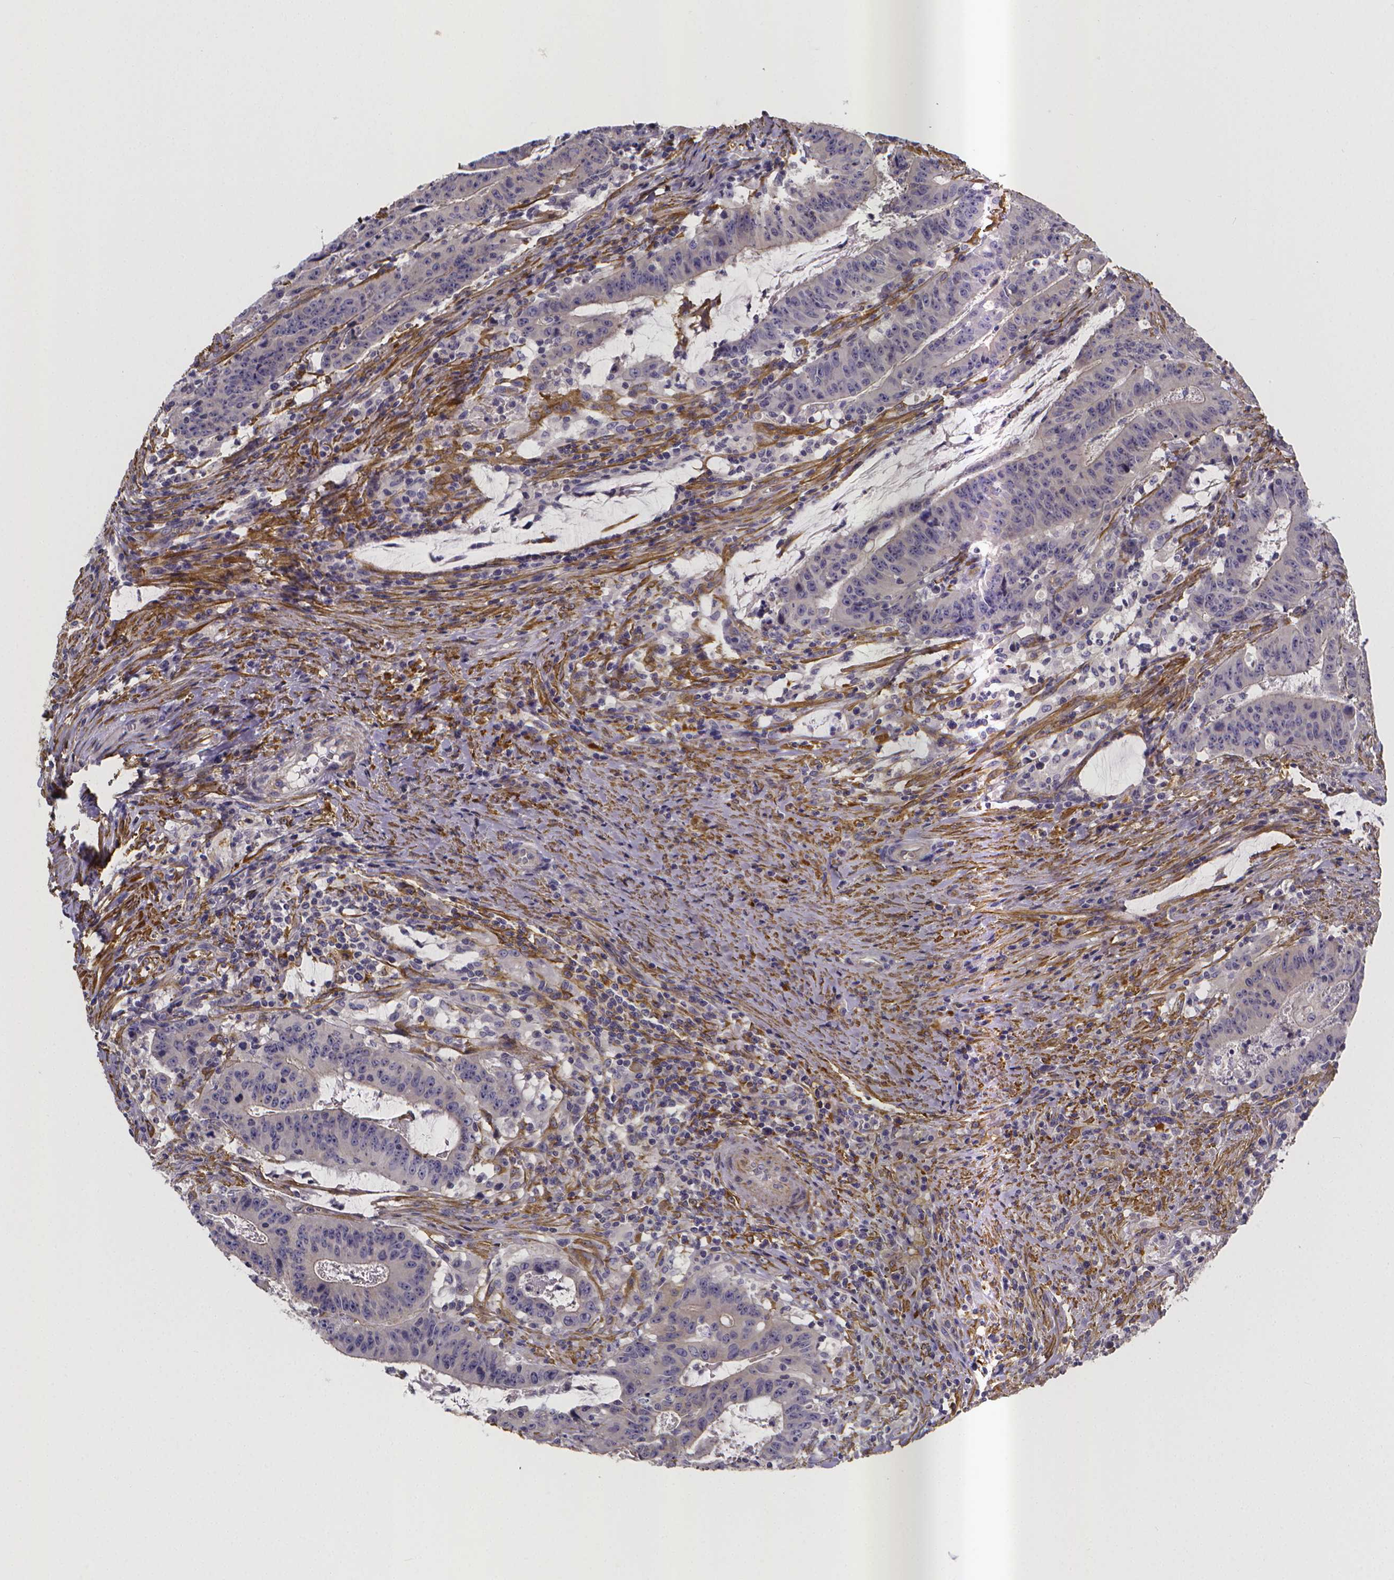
{"staining": {"intensity": "negative", "quantity": "none", "location": "none"}, "tissue": "colorectal cancer", "cell_type": "Tumor cells", "image_type": "cancer", "snomed": [{"axis": "morphology", "description": "Adenocarcinoma, NOS"}, {"axis": "topography", "description": "Colon"}], "caption": "A photomicrograph of human adenocarcinoma (colorectal) is negative for staining in tumor cells. Brightfield microscopy of IHC stained with DAB (brown) and hematoxylin (blue), captured at high magnification.", "gene": "RERG", "patient": {"sex": "male", "age": 33}}